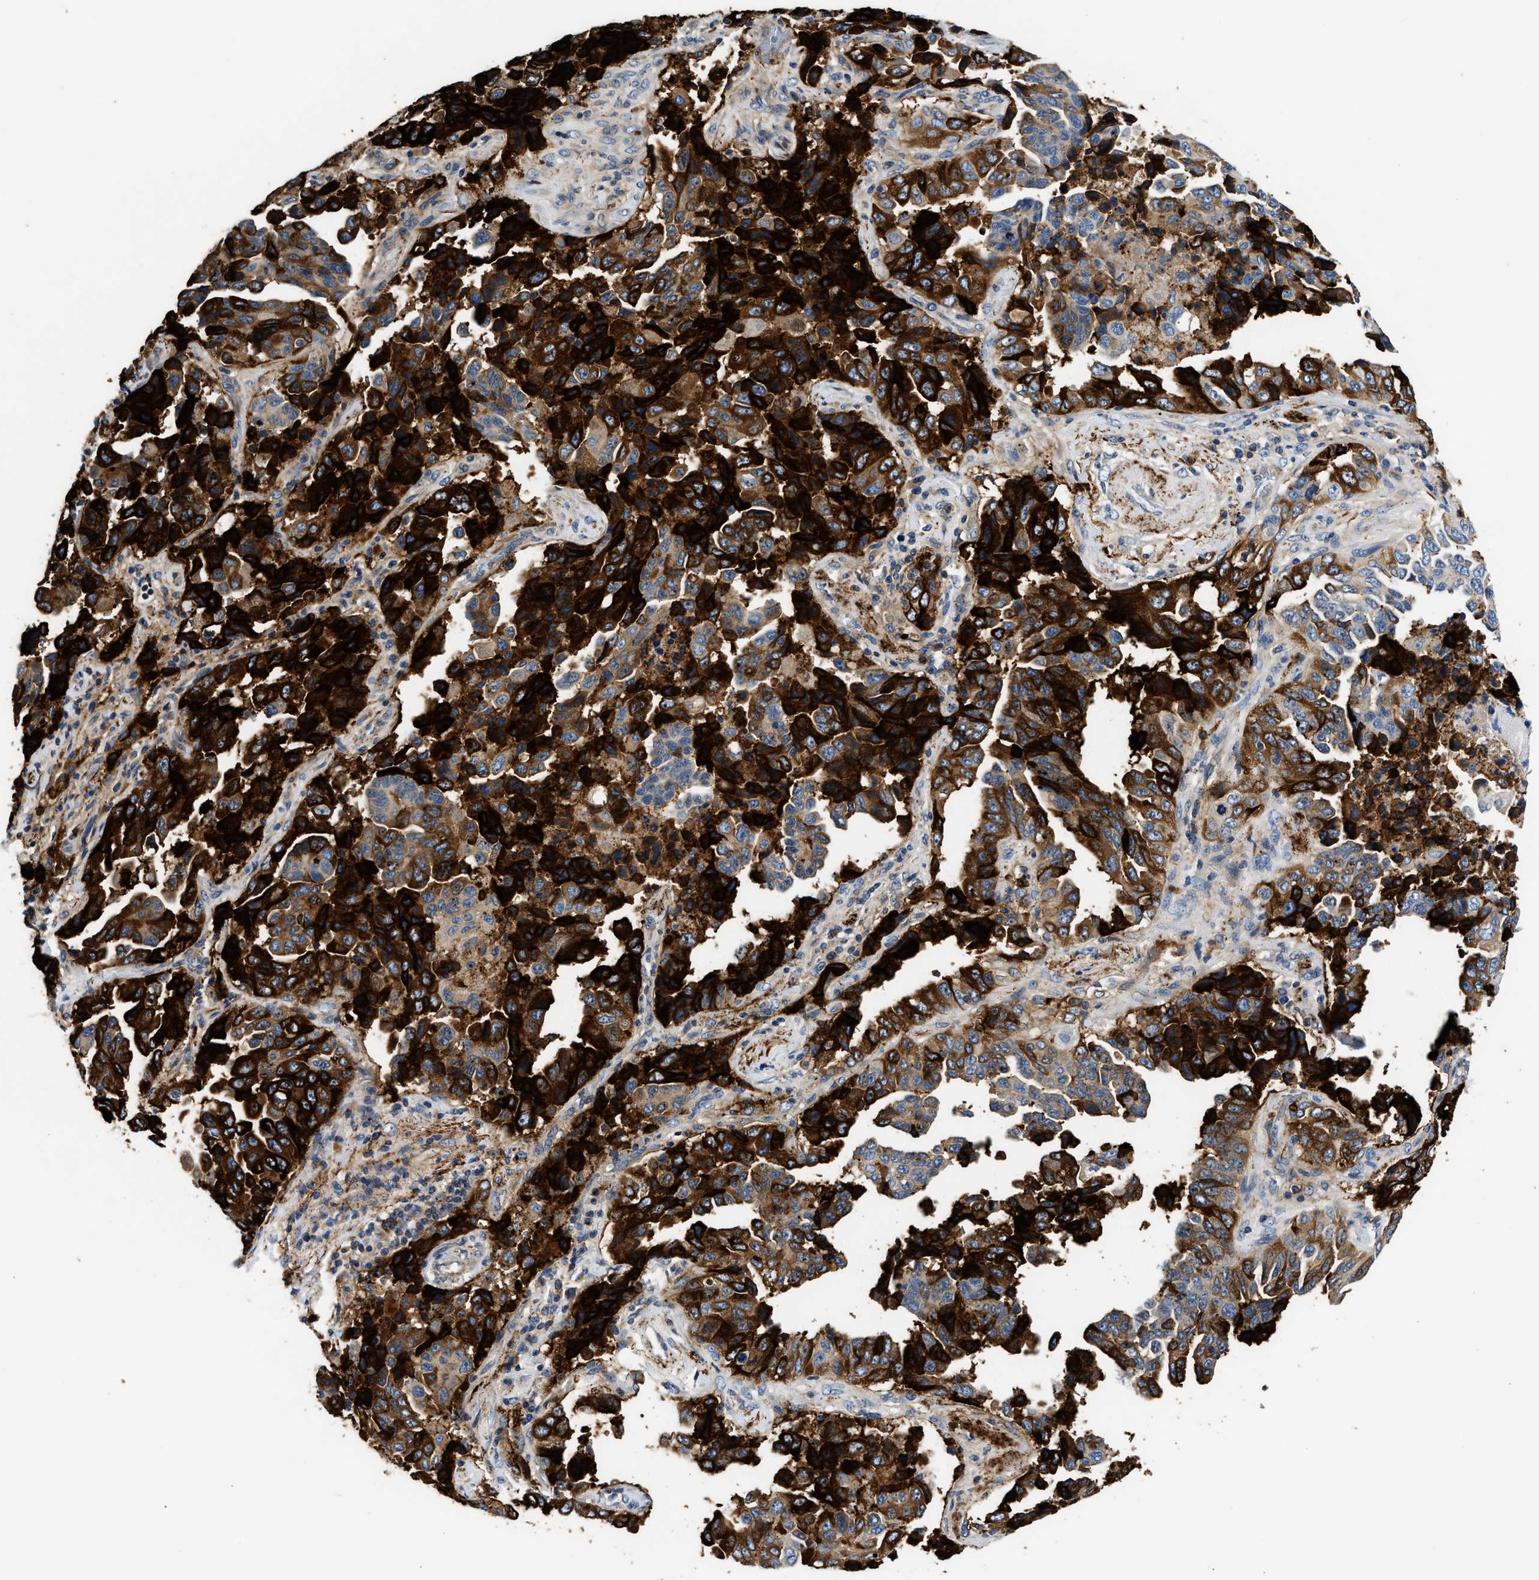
{"staining": {"intensity": "strong", "quantity": ">75%", "location": "cytoplasmic/membranous"}, "tissue": "lung cancer", "cell_type": "Tumor cells", "image_type": "cancer", "snomed": [{"axis": "morphology", "description": "Adenocarcinoma, NOS"}, {"axis": "topography", "description": "Lung"}], "caption": "Immunohistochemistry image of neoplastic tissue: adenocarcinoma (lung) stained using IHC reveals high levels of strong protein expression localized specifically in the cytoplasmic/membranous of tumor cells, appearing as a cytoplasmic/membranous brown color.", "gene": "FAM185A", "patient": {"sex": "female", "age": 51}}